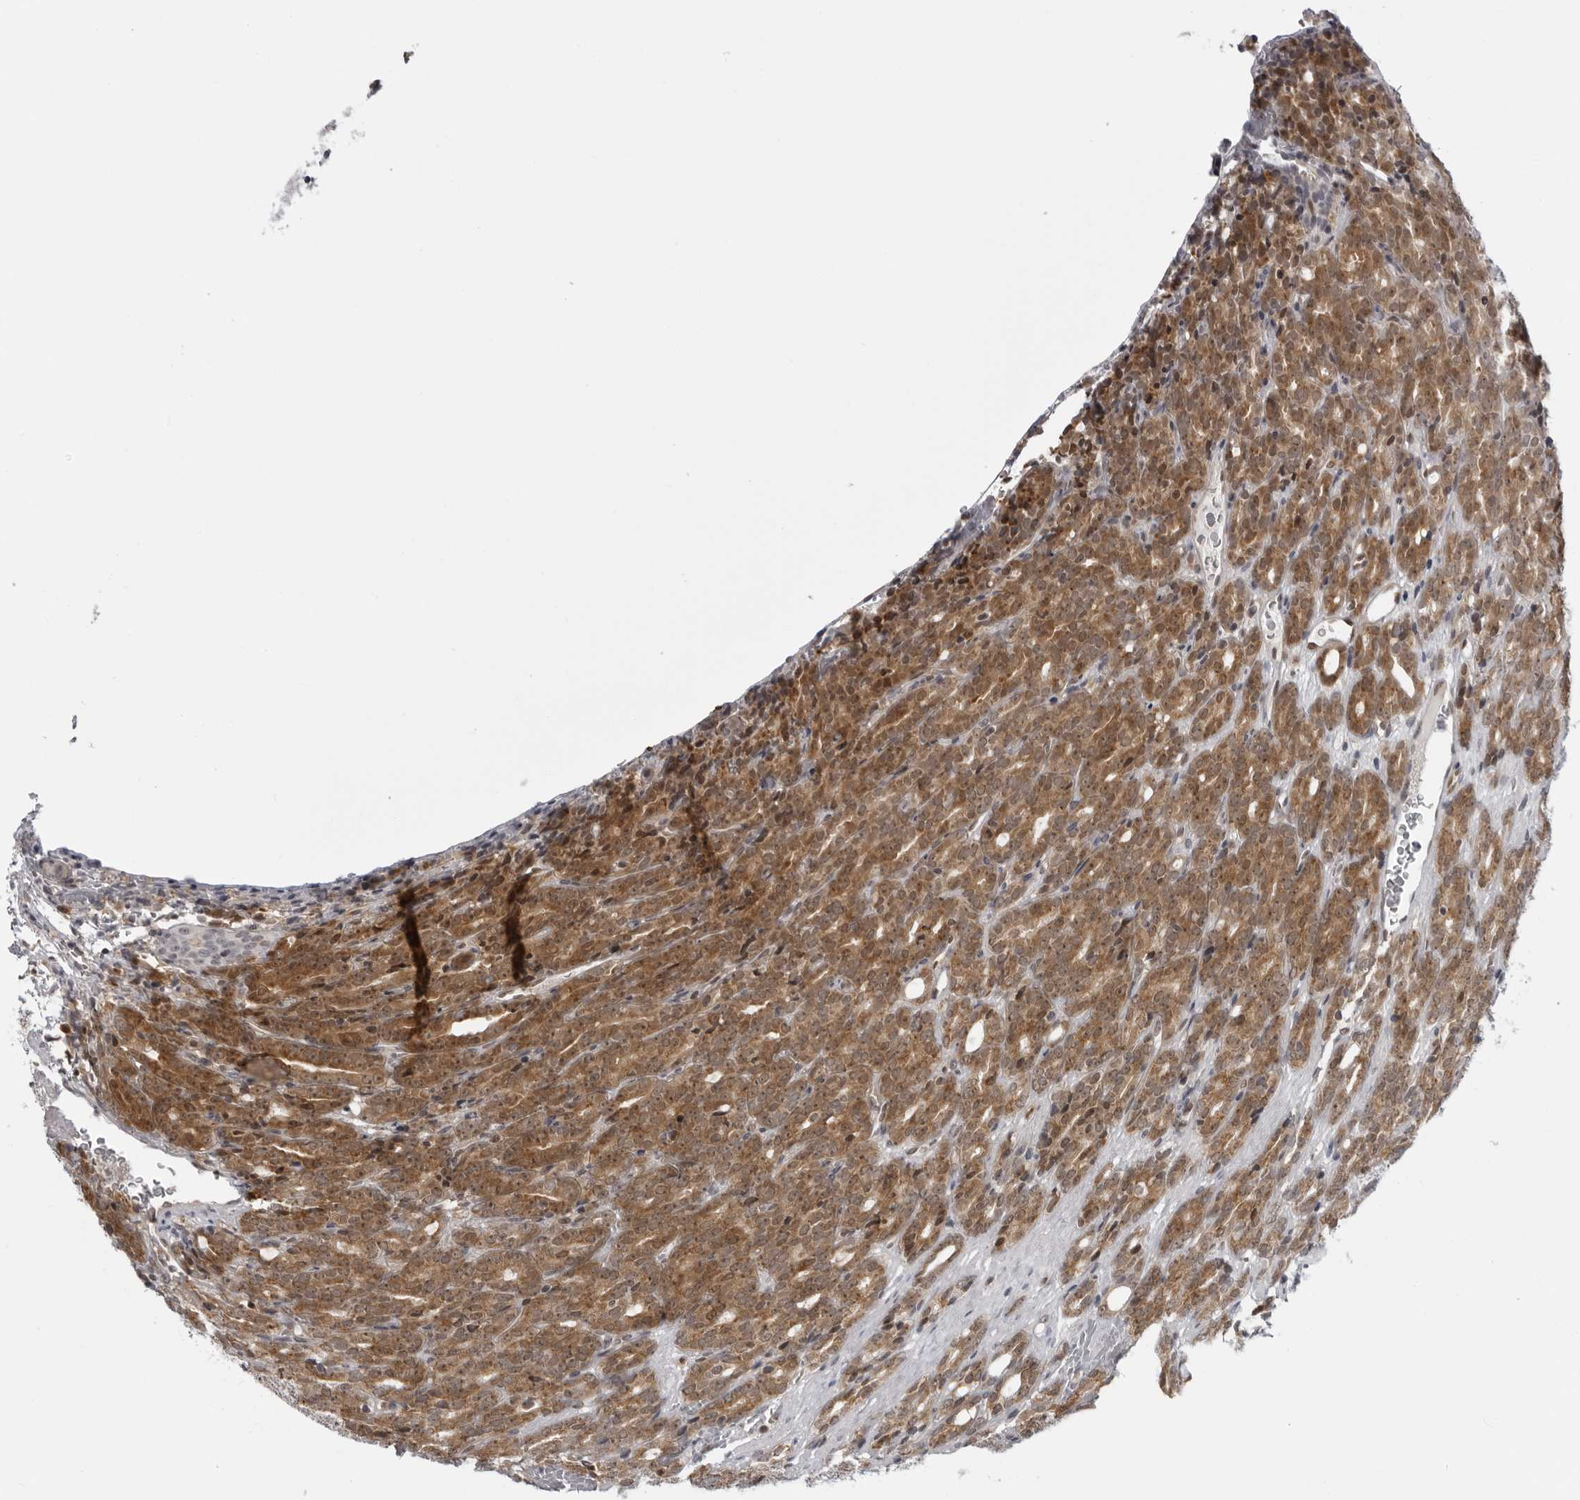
{"staining": {"intensity": "moderate", "quantity": ">75%", "location": "cytoplasmic/membranous,nuclear"}, "tissue": "prostate cancer", "cell_type": "Tumor cells", "image_type": "cancer", "snomed": [{"axis": "morphology", "description": "Adenocarcinoma, High grade"}, {"axis": "topography", "description": "Prostate"}], "caption": "Human prostate cancer (adenocarcinoma (high-grade)) stained with a protein marker exhibits moderate staining in tumor cells.", "gene": "MAPK12", "patient": {"sex": "male", "age": 62}}